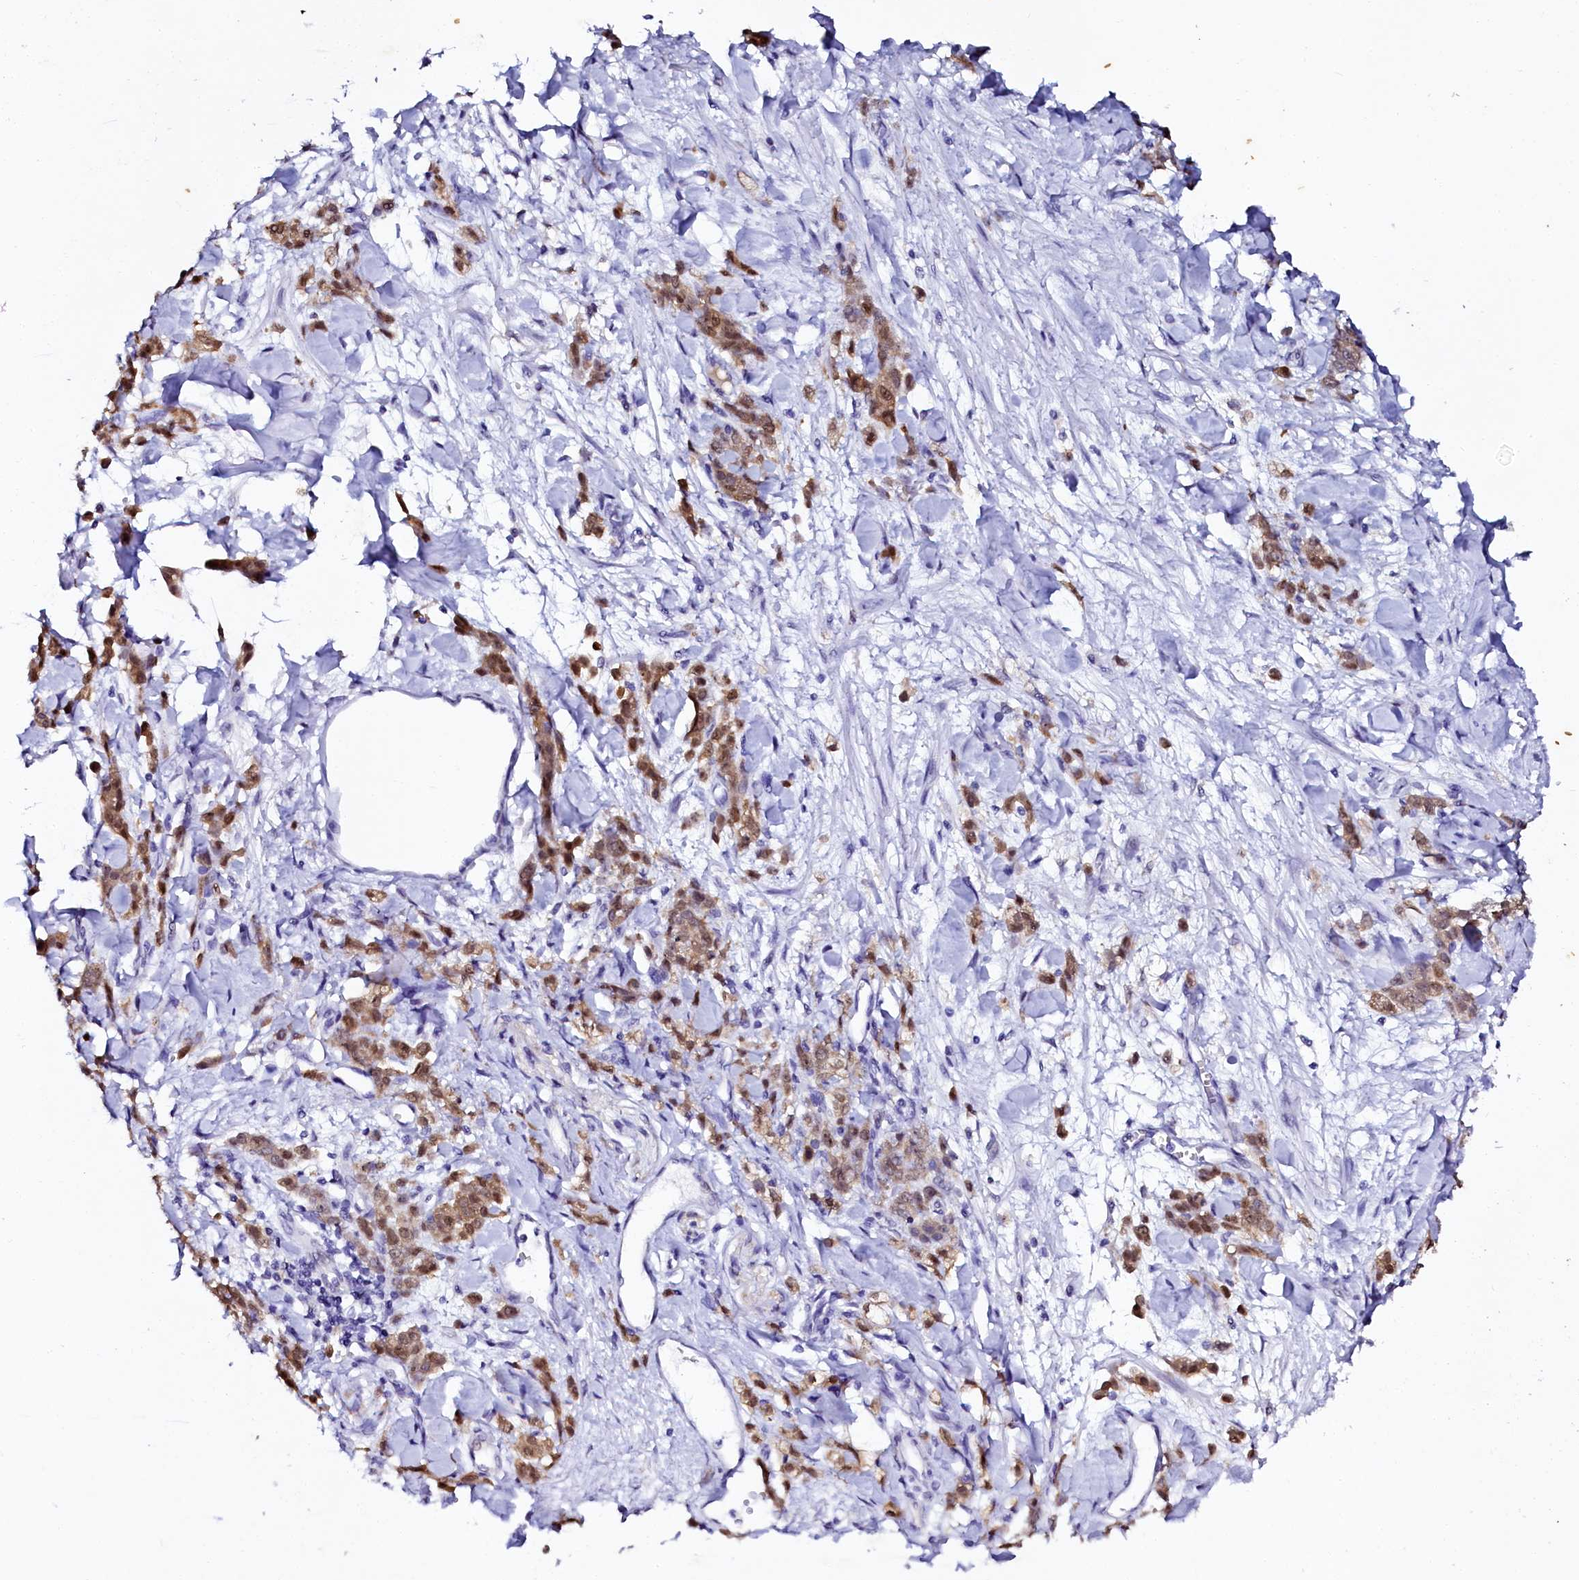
{"staining": {"intensity": "moderate", "quantity": ">75%", "location": "cytoplasmic/membranous,nuclear"}, "tissue": "stomach cancer", "cell_type": "Tumor cells", "image_type": "cancer", "snomed": [{"axis": "morphology", "description": "Normal tissue, NOS"}, {"axis": "morphology", "description": "Adenocarcinoma, NOS"}, {"axis": "topography", "description": "Stomach"}], "caption": "The immunohistochemical stain highlights moderate cytoplasmic/membranous and nuclear expression in tumor cells of stomach adenocarcinoma tissue. The protein of interest is shown in brown color, while the nuclei are stained blue.", "gene": "SORD", "patient": {"sex": "male", "age": 82}}